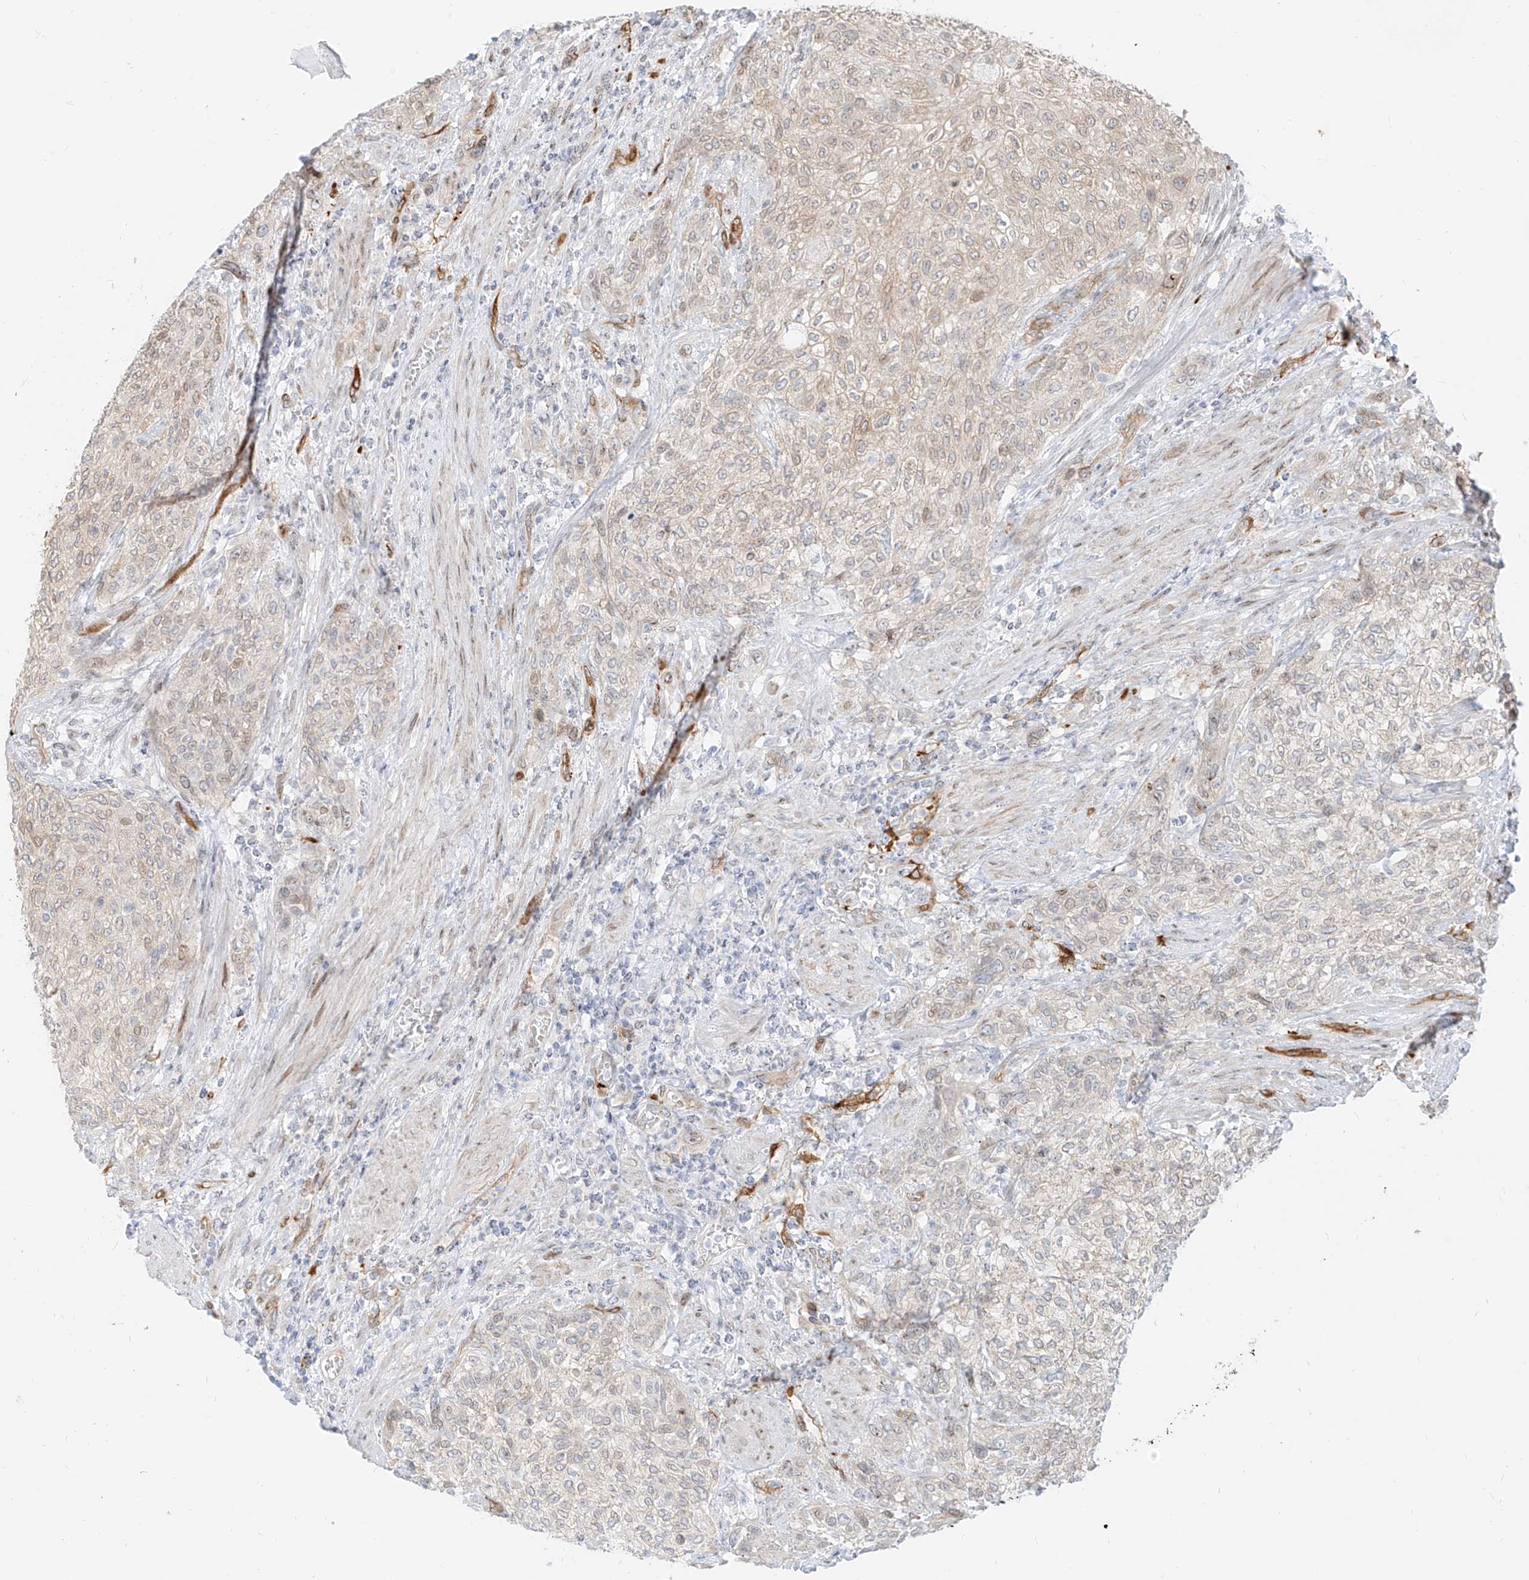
{"staining": {"intensity": "negative", "quantity": "none", "location": "none"}, "tissue": "urothelial cancer", "cell_type": "Tumor cells", "image_type": "cancer", "snomed": [{"axis": "morphology", "description": "Urothelial carcinoma, High grade"}, {"axis": "topography", "description": "Urinary bladder"}], "caption": "Human urothelial cancer stained for a protein using immunohistochemistry (IHC) exhibits no expression in tumor cells.", "gene": "NHSL1", "patient": {"sex": "male", "age": 35}}